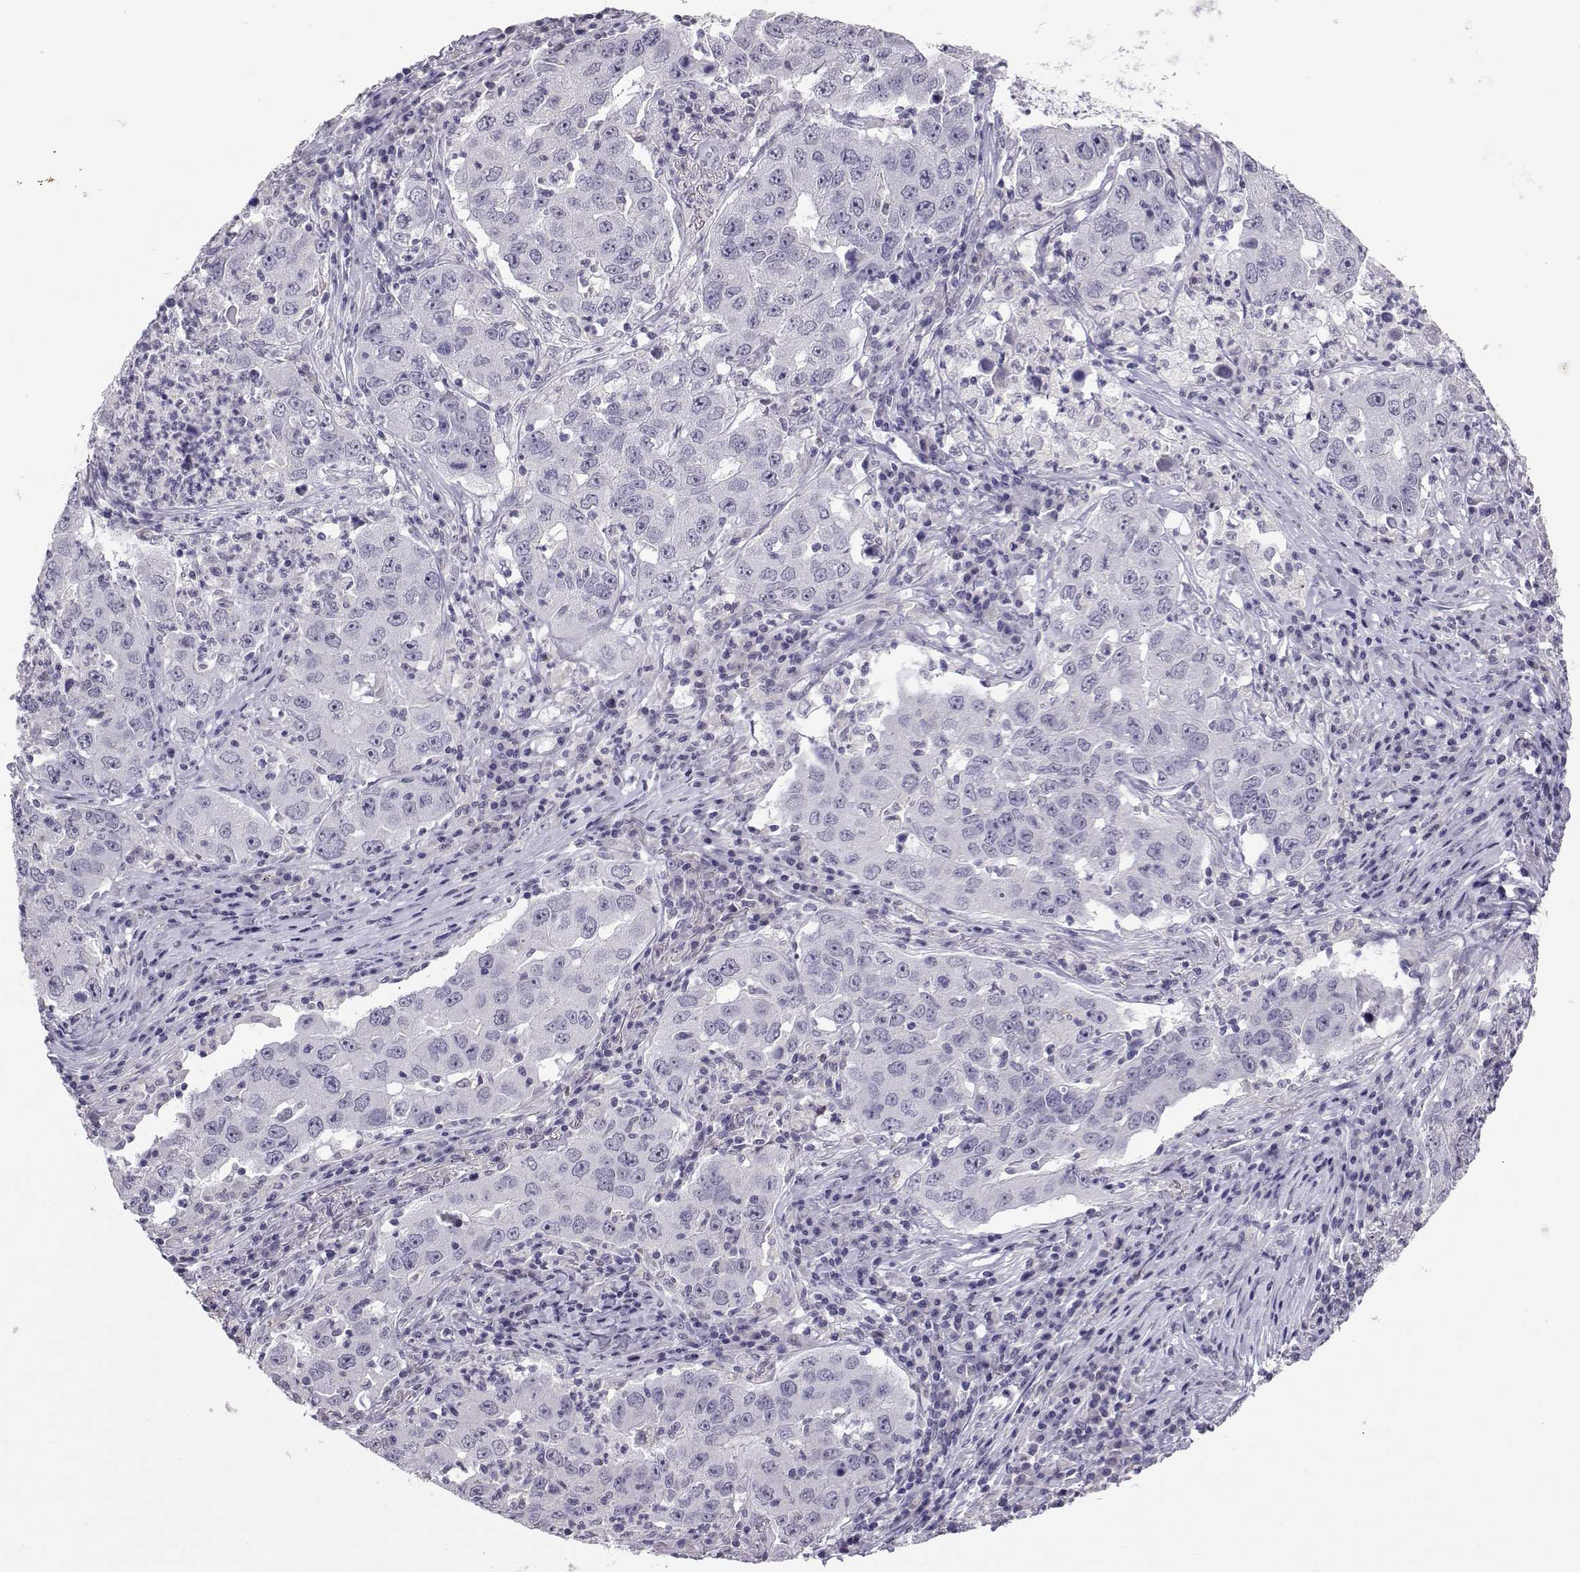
{"staining": {"intensity": "negative", "quantity": "none", "location": "none"}, "tissue": "lung cancer", "cell_type": "Tumor cells", "image_type": "cancer", "snomed": [{"axis": "morphology", "description": "Adenocarcinoma, NOS"}, {"axis": "topography", "description": "Lung"}], "caption": "Immunohistochemistry photomicrograph of neoplastic tissue: lung adenocarcinoma stained with DAB exhibits no significant protein staining in tumor cells.", "gene": "TBR1", "patient": {"sex": "male", "age": 73}}